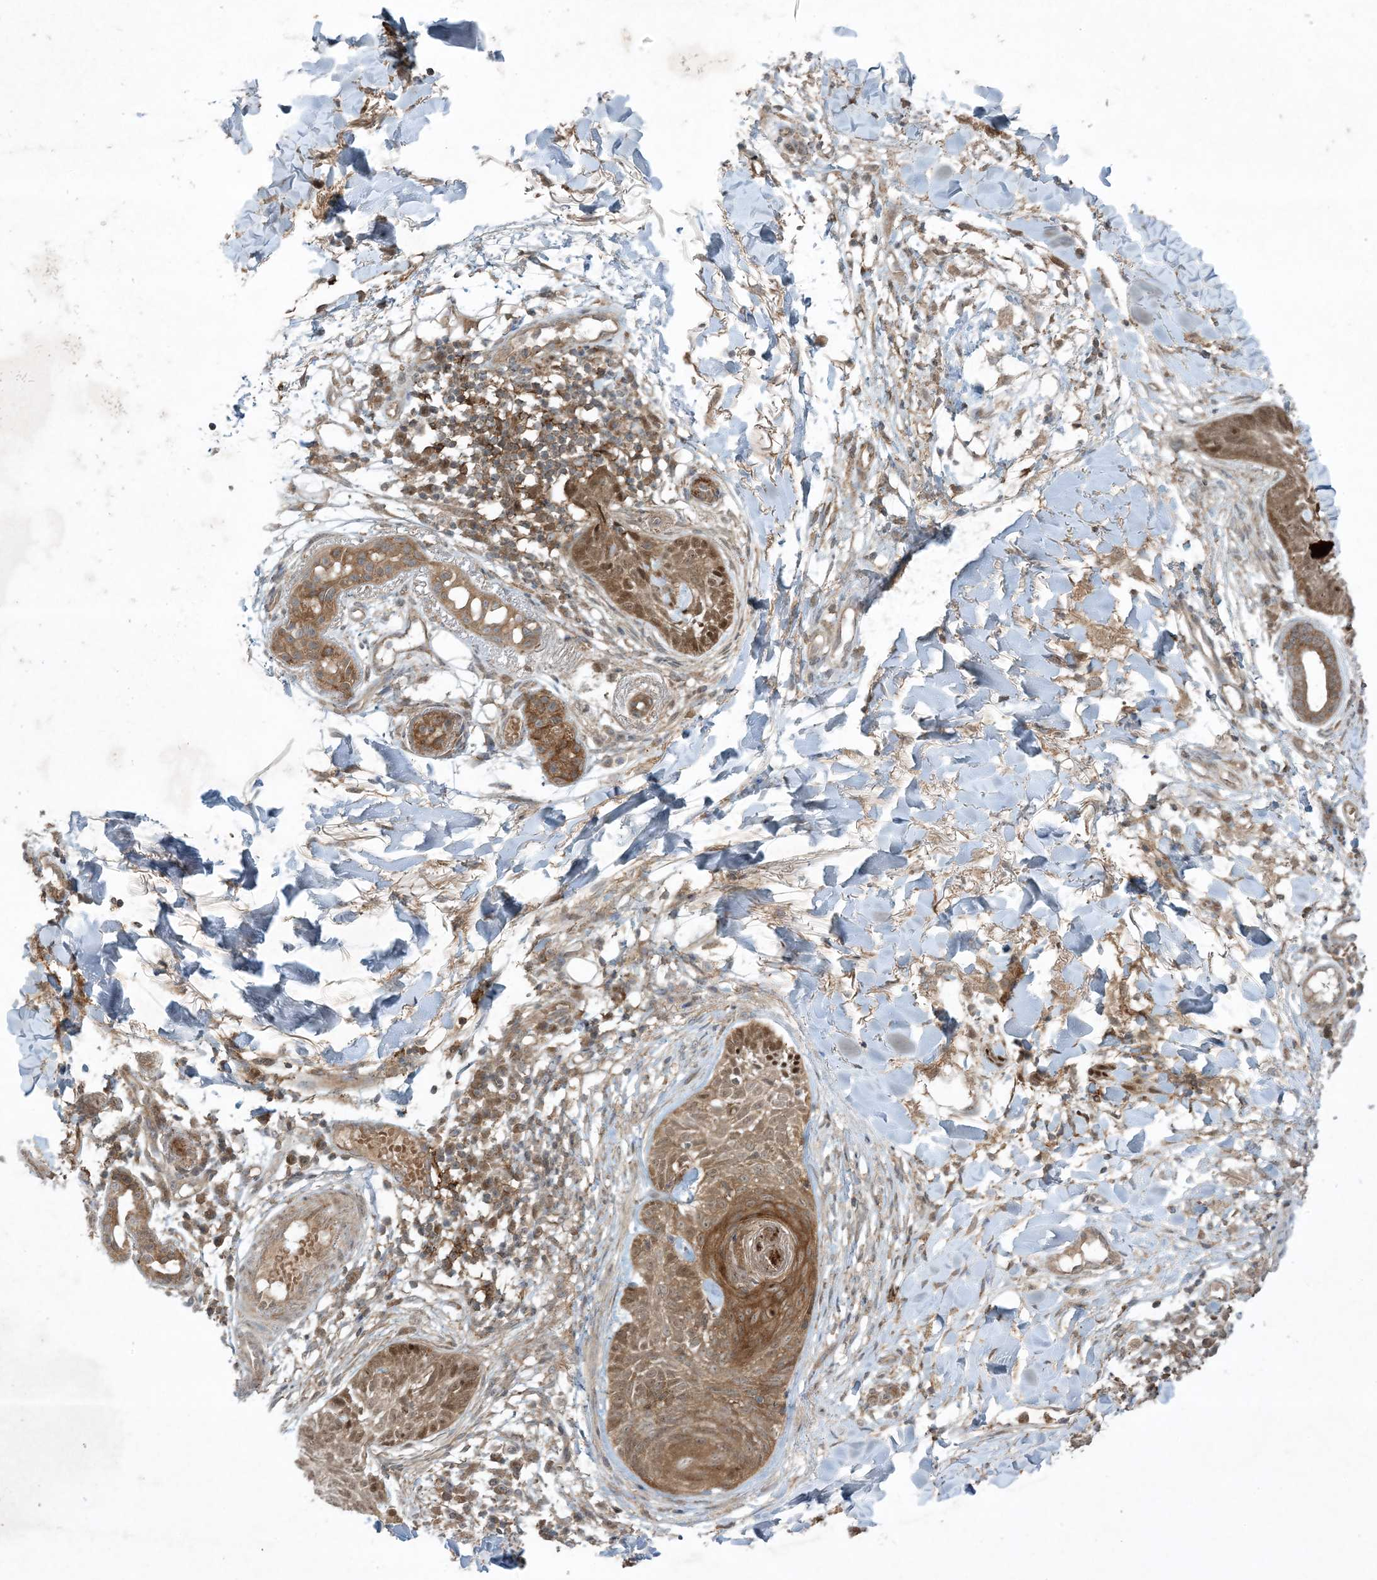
{"staining": {"intensity": "moderate", "quantity": ">75%", "location": "cytoplasmic/membranous,nuclear"}, "tissue": "skin cancer", "cell_type": "Tumor cells", "image_type": "cancer", "snomed": [{"axis": "morphology", "description": "Basal cell carcinoma"}, {"axis": "topography", "description": "Skin"}], "caption": "A brown stain labels moderate cytoplasmic/membranous and nuclear expression of a protein in skin cancer (basal cell carcinoma) tumor cells.", "gene": "STAM2", "patient": {"sex": "male", "age": 85}}